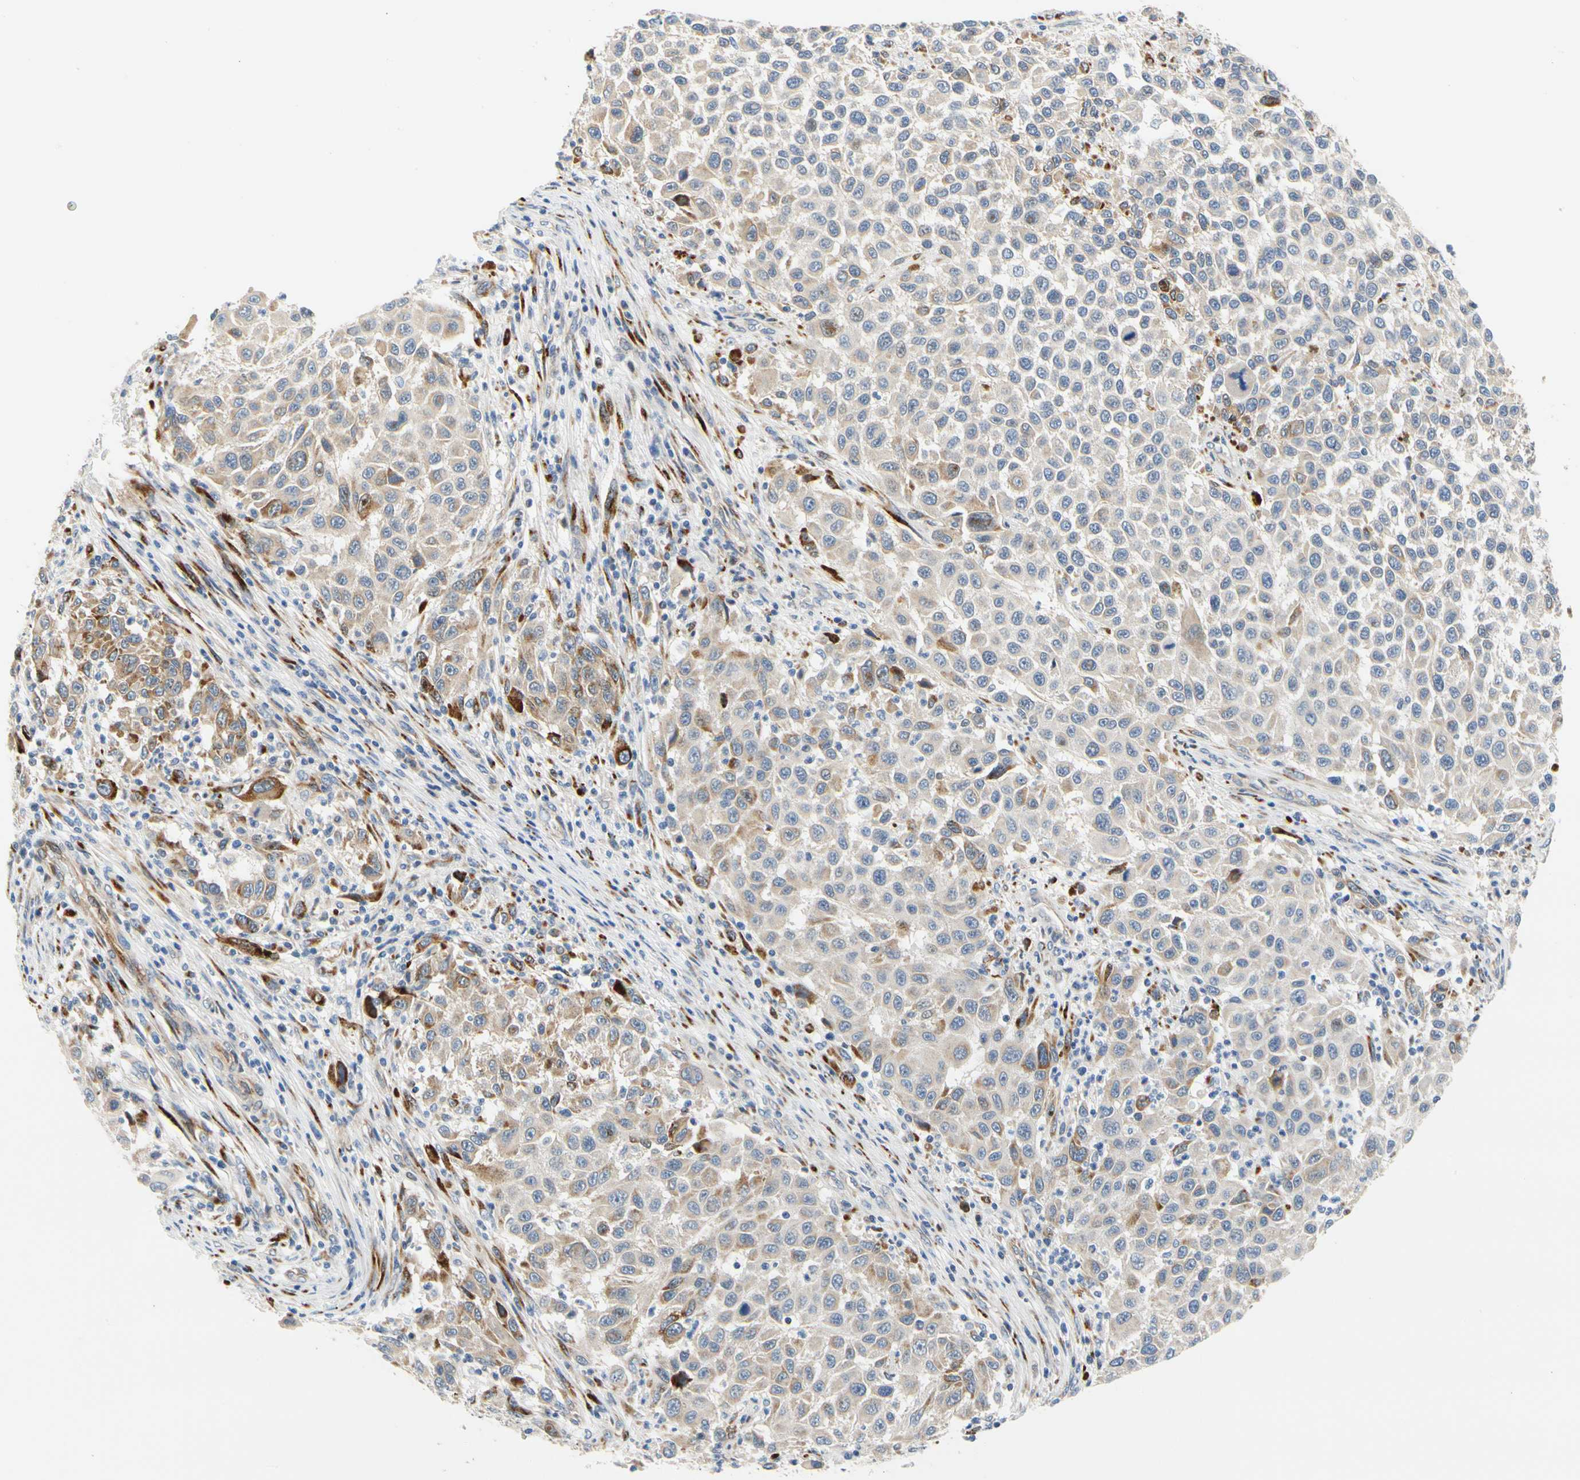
{"staining": {"intensity": "moderate", "quantity": "<25%", "location": "cytoplasmic/membranous"}, "tissue": "melanoma", "cell_type": "Tumor cells", "image_type": "cancer", "snomed": [{"axis": "morphology", "description": "Malignant melanoma, Metastatic site"}, {"axis": "topography", "description": "Lymph node"}], "caption": "Immunohistochemical staining of human melanoma demonstrates moderate cytoplasmic/membranous protein positivity in about <25% of tumor cells. The protein is shown in brown color, while the nuclei are stained blue.", "gene": "ZNF236", "patient": {"sex": "male", "age": 61}}